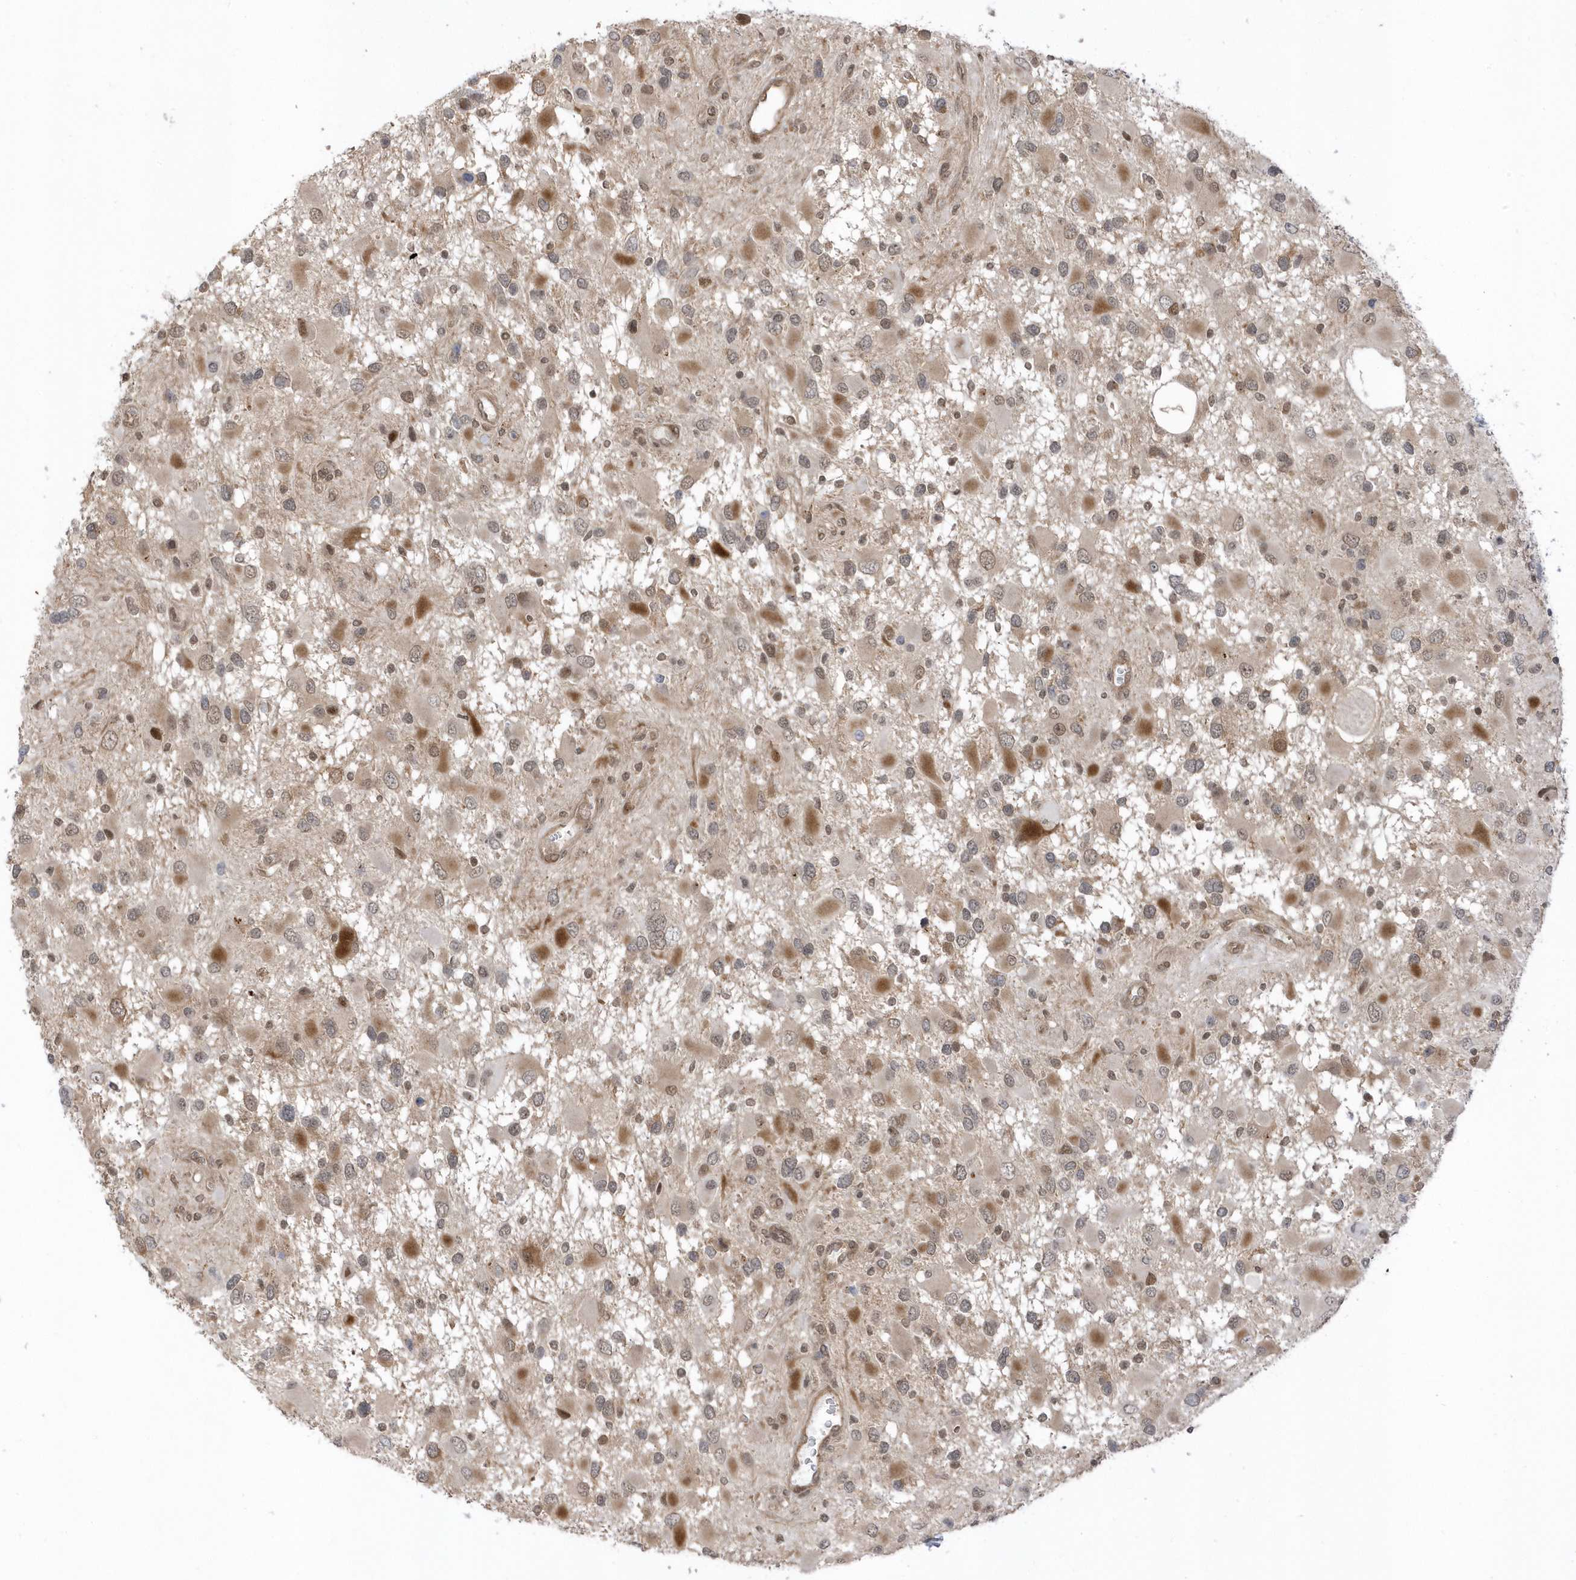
{"staining": {"intensity": "moderate", "quantity": "25%-75%", "location": "cytoplasmic/membranous,nuclear"}, "tissue": "glioma", "cell_type": "Tumor cells", "image_type": "cancer", "snomed": [{"axis": "morphology", "description": "Glioma, malignant, High grade"}, {"axis": "topography", "description": "Brain"}], "caption": "An image showing moderate cytoplasmic/membranous and nuclear expression in about 25%-75% of tumor cells in glioma, as visualized by brown immunohistochemical staining.", "gene": "USP53", "patient": {"sex": "male", "age": 53}}